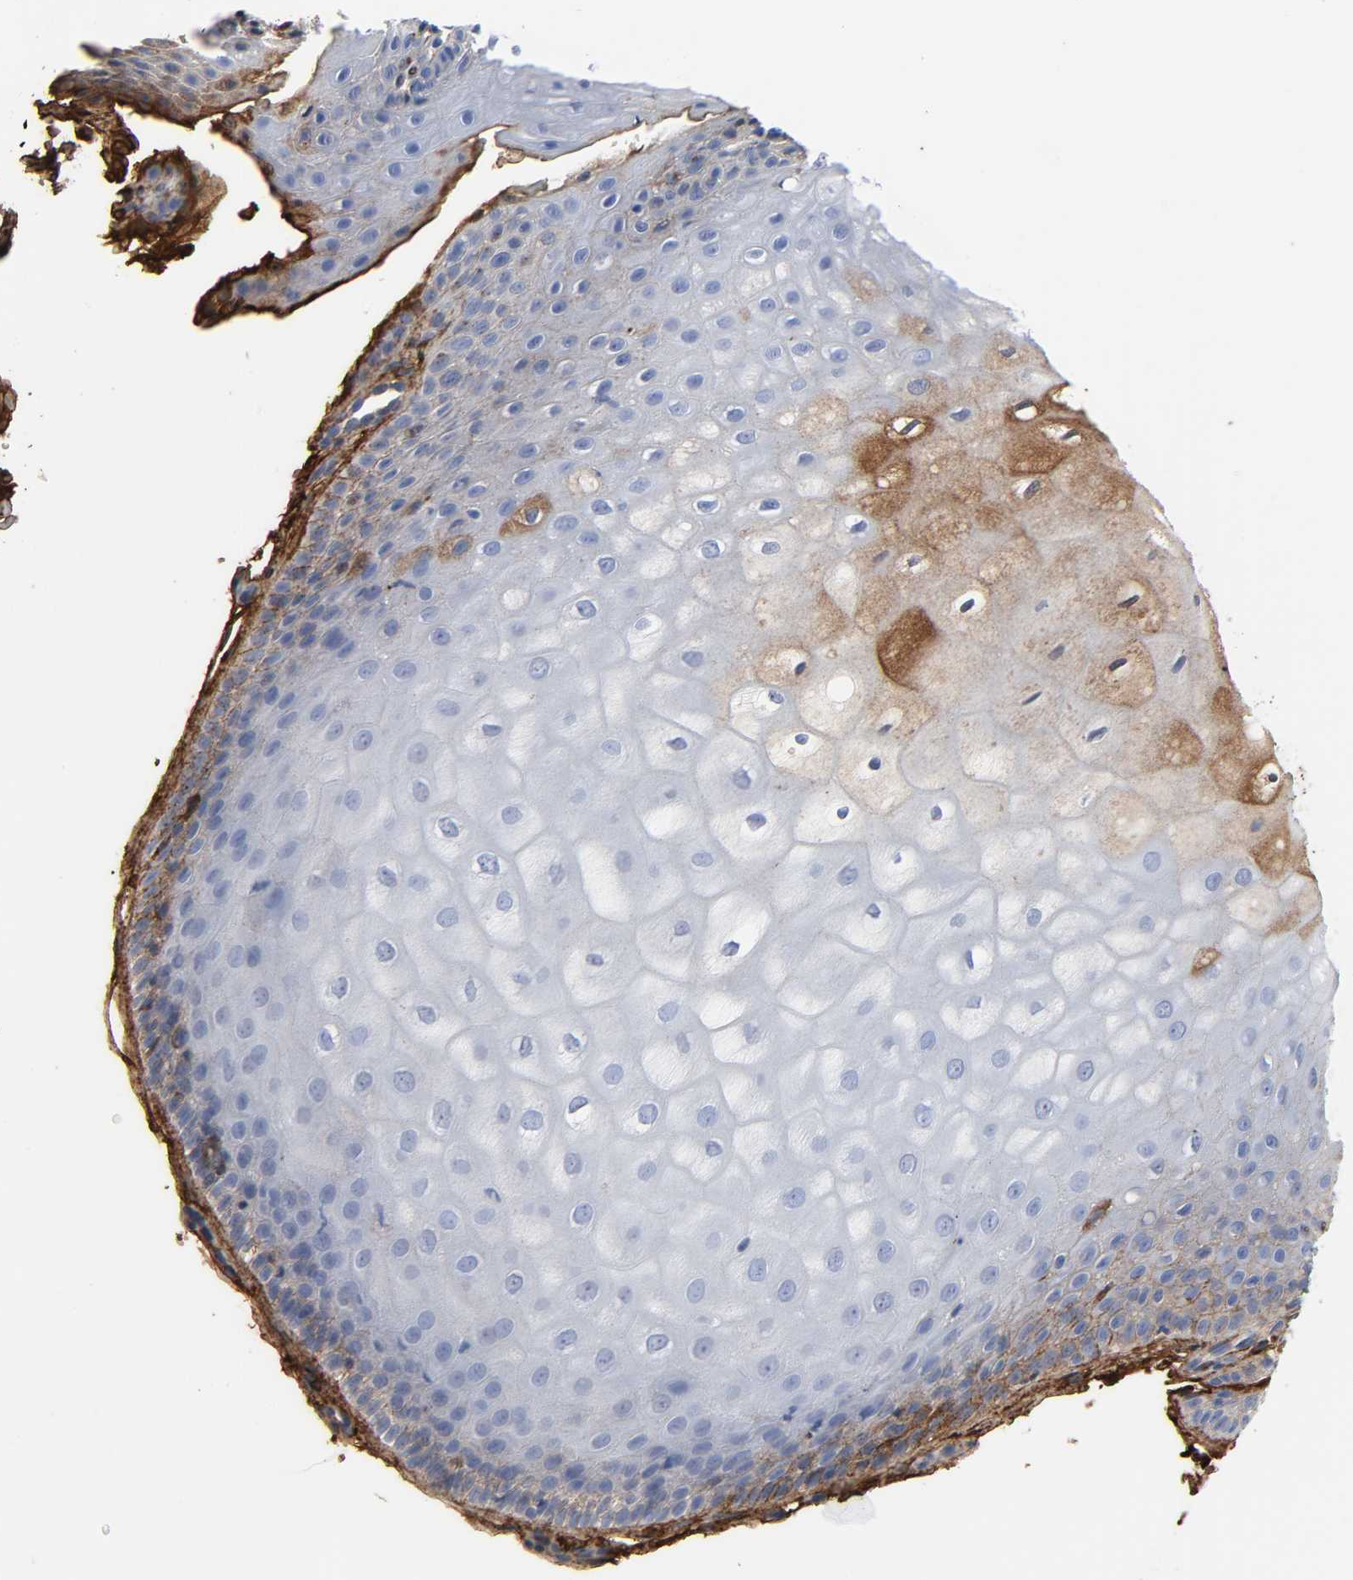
{"staining": {"intensity": "moderate", "quantity": ">75%", "location": "cytoplasmic/membranous"}, "tissue": "cervix", "cell_type": "Glandular cells", "image_type": "normal", "snomed": [{"axis": "morphology", "description": "Normal tissue, NOS"}, {"axis": "topography", "description": "Cervix"}], "caption": "IHC photomicrograph of unremarkable cervix: human cervix stained using immunohistochemistry demonstrates medium levels of moderate protein expression localized specifically in the cytoplasmic/membranous of glandular cells, appearing as a cytoplasmic/membranous brown color.", "gene": "FBLN1", "patient": {"sex": "female", "age": 55}}